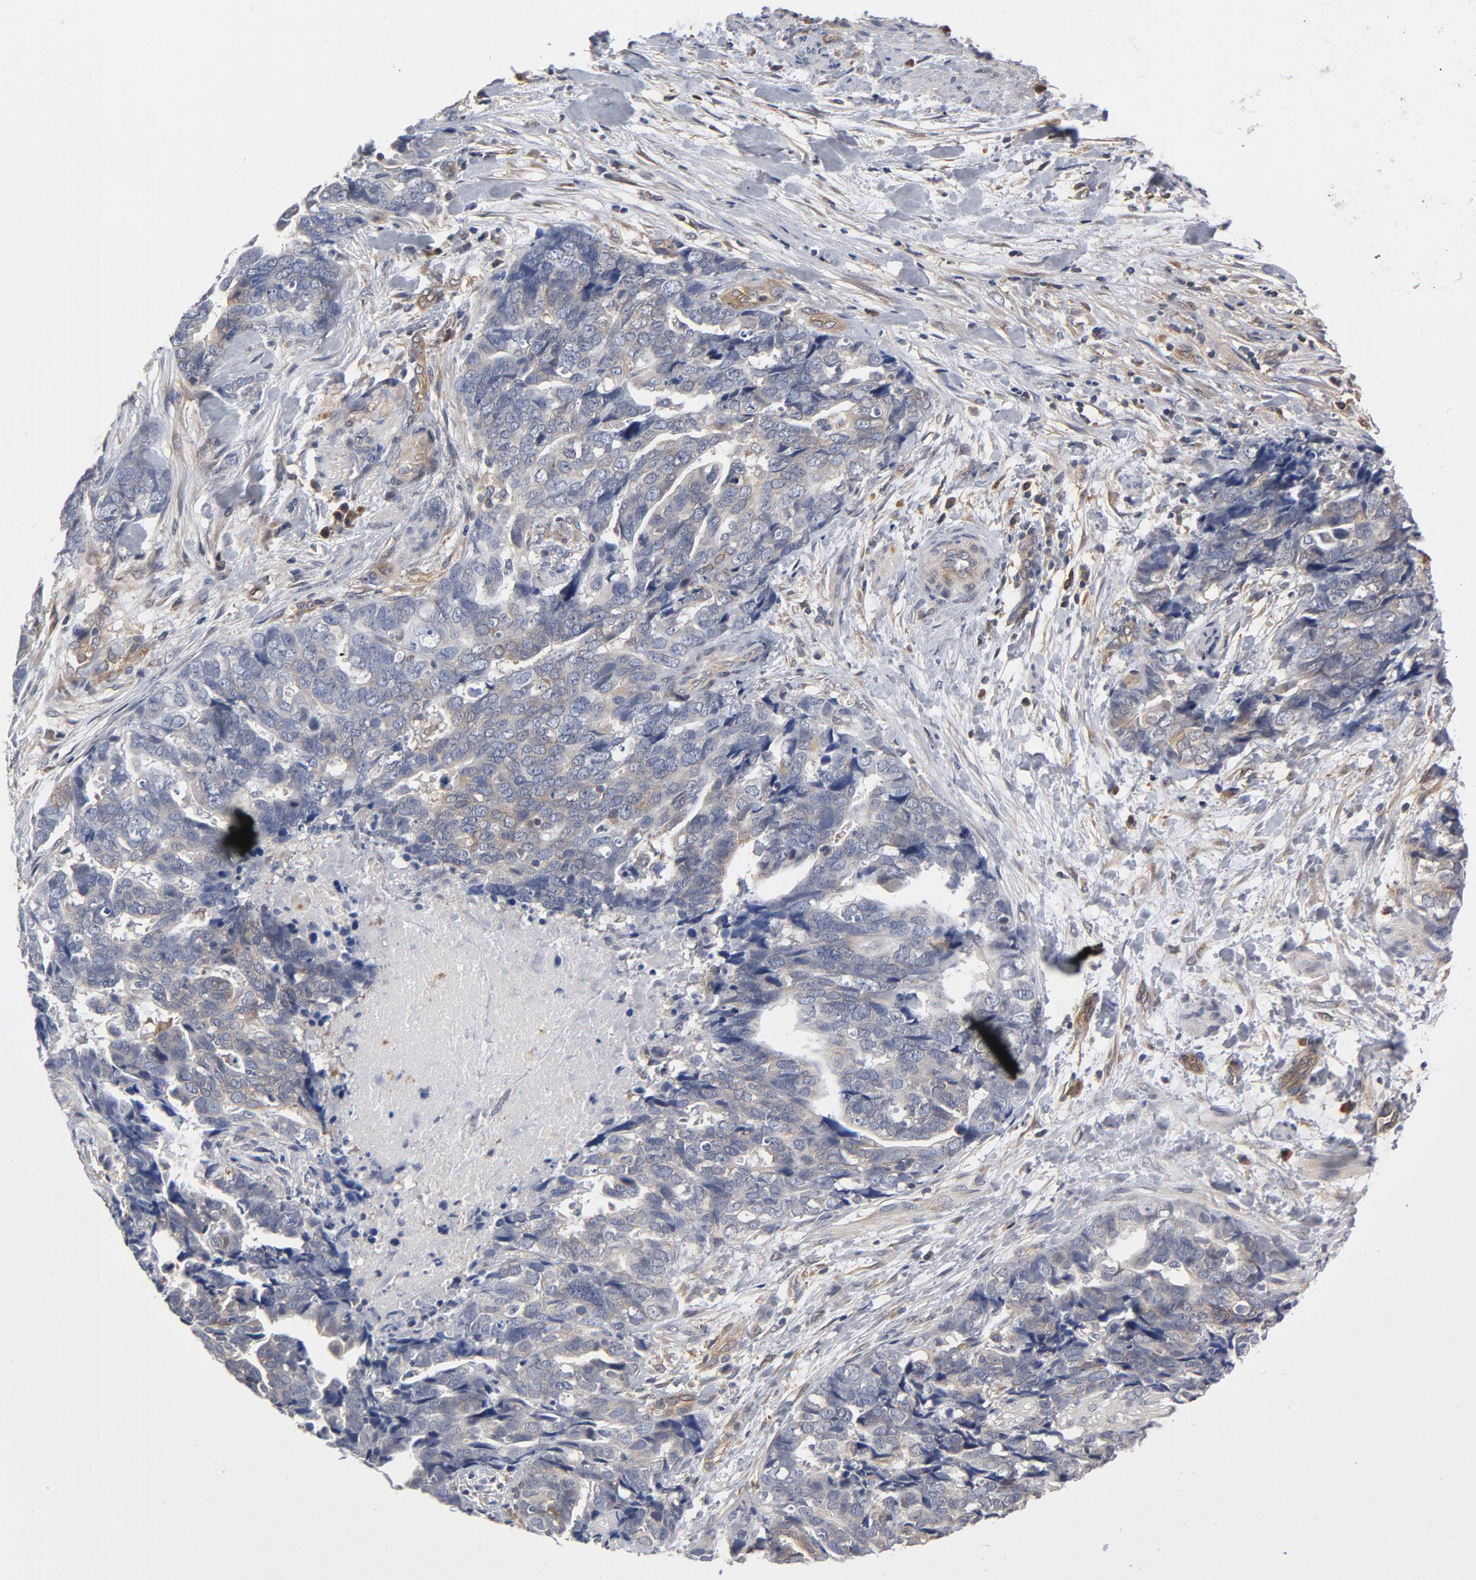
{"staining": {"intensity": "negative", "quantity": "none", "location": "none"}, "tissue": "ovarian cancer", "cell_type": "Tumor cells", "image_type": "cancer", "snomed": [{"axis": "morphology", "description": "Normal tissue, NOS"}, {"axis": "morphology", "description": "Cystadenocarcinoma, serous, NOS"}, {"axis": "topography", "description": "Fallopian tube"}, {"axis": "topography", "description": "Ovary"}], "caption": "A micrograph of human ovarian cancer is negative for staining in tumor cells.", "gene": "ASMTL", "patient": {"sex": "female", "age": 56}}